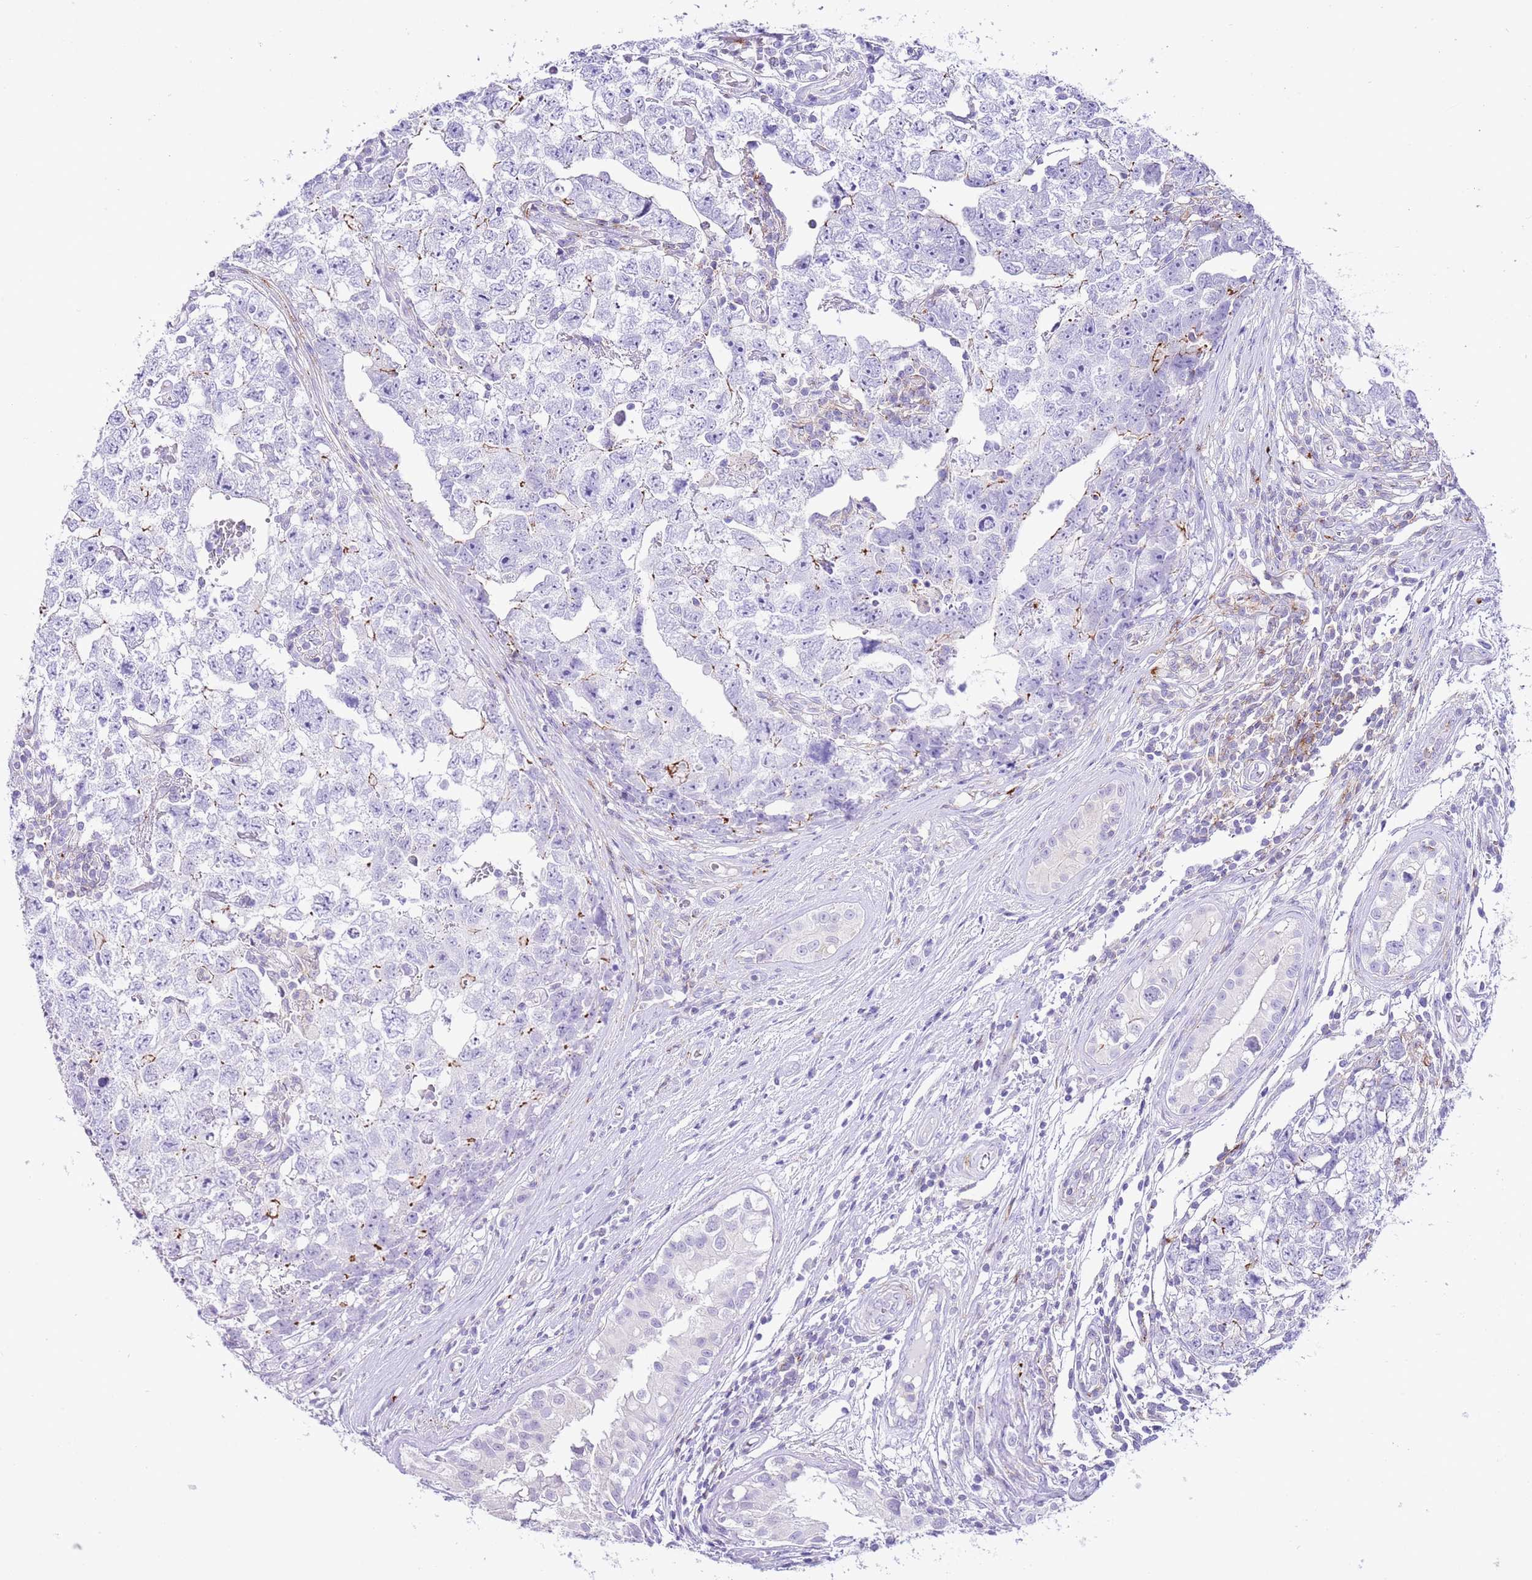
{"staining": {"intensity": "moderate", "quantity": "<25%", "location": "cytoplasmic/membranous"}, "tissue": "testis cancer", "cell_type": "Tumor cells", "image_type": "cancer", "snomed": [{"axis": "morphology", "description": "Carcinoma, Embryonal, NOS"}, {"axis": "topography", "description": "Testis"}], "caption": "Immunohistochemical staining of testis cancer displays low levels of moderate cytoplasmic/membranous positivity in approximately <25% of tumor cells.", "gene": "ALDH3A1", "patient": {"sex": "male", "age": 22}}